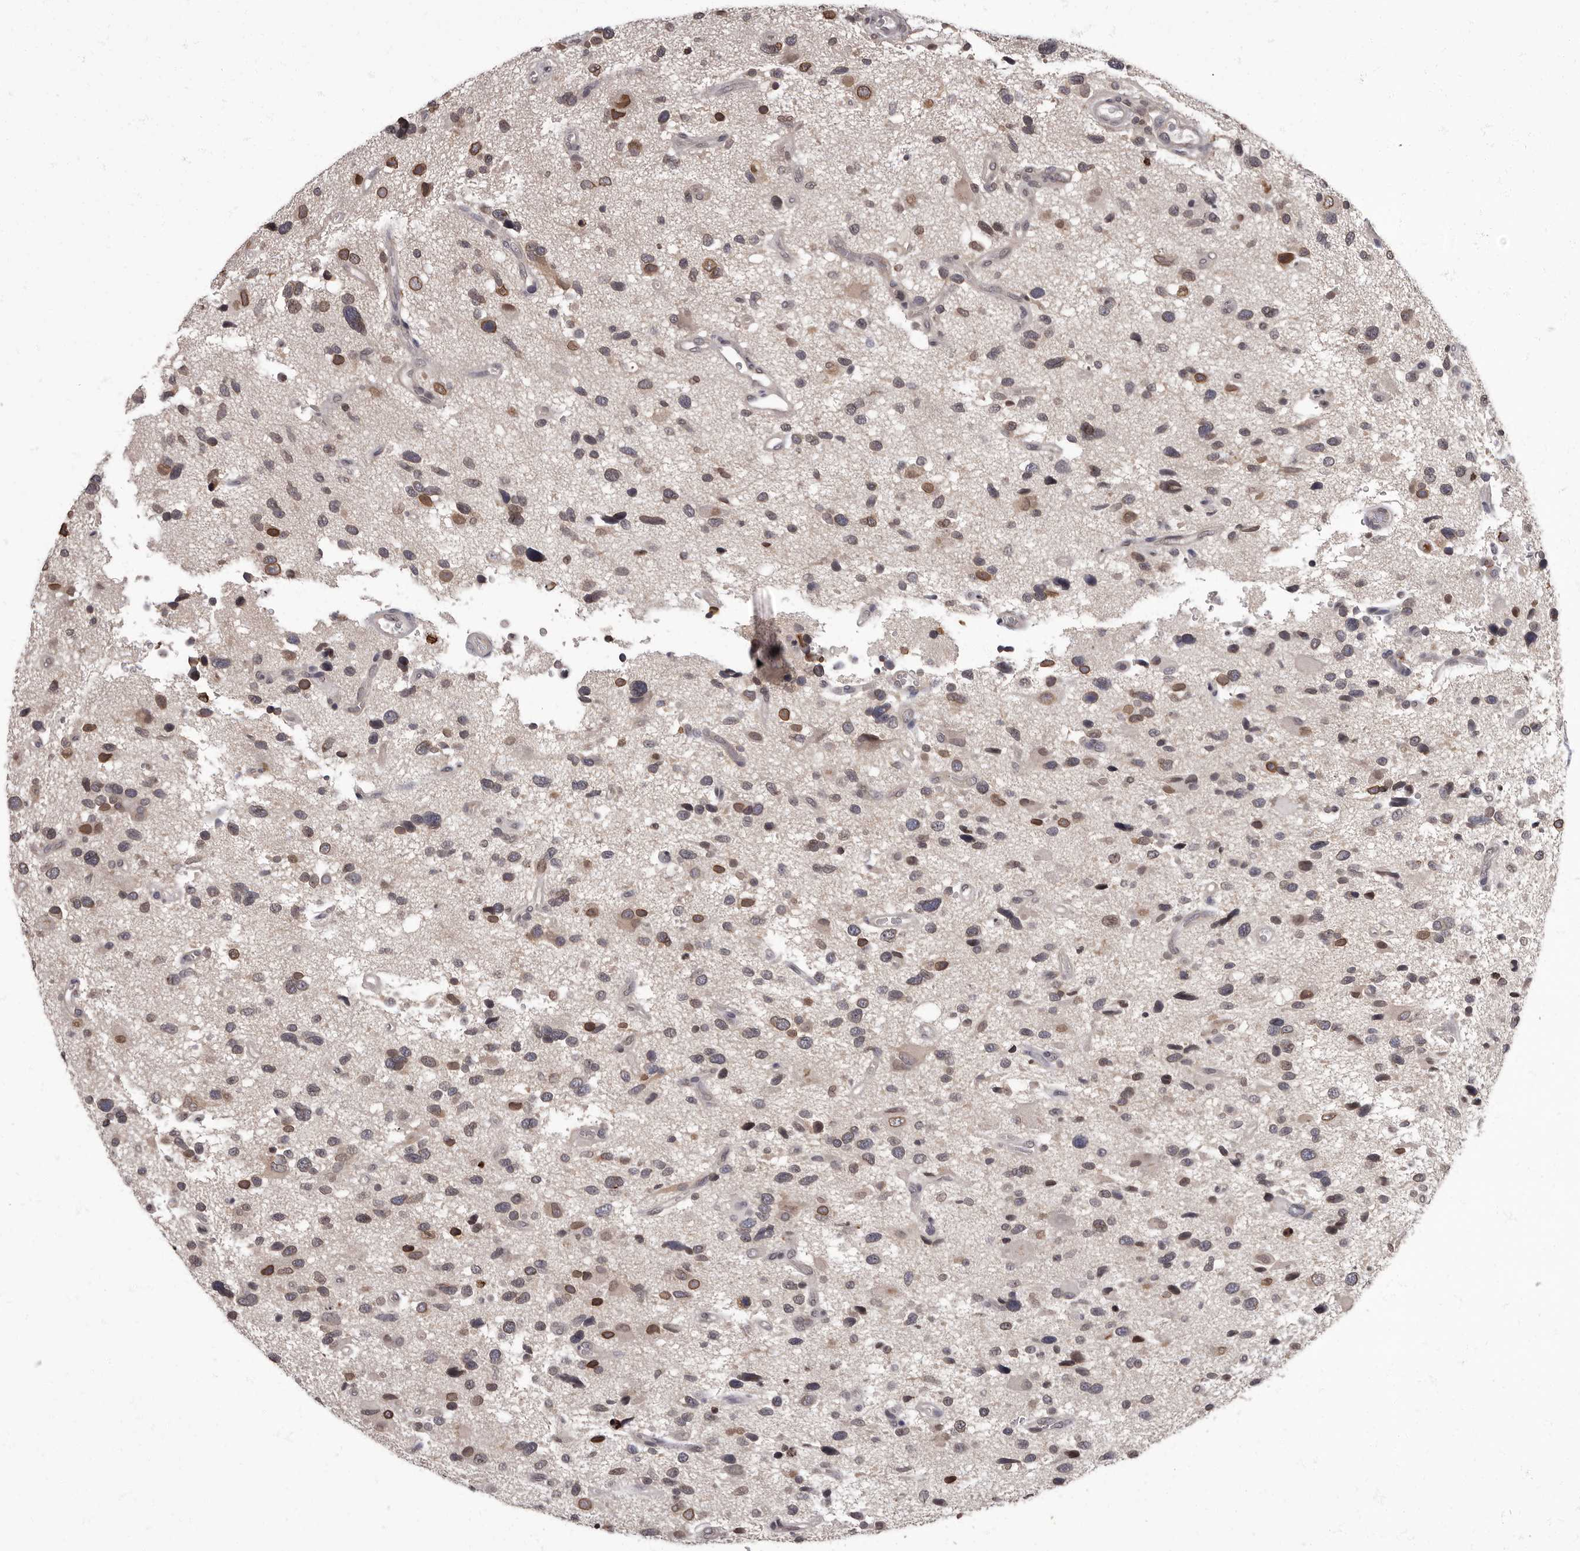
{"staining": {"intensity": "moderate", "quantity": "<25%", "location": "cytoplasmic/membranous,nuclear"}, "tissue": "glioma", "cell_type": "Tumor cells", "image_type": "cancer", "snomed": [{"axis": "morphology", "description": "Glioma, malignant, High grade"}, {"axis": "topography", "description": "Brain"}], "caption": "An IHC histopathology image of tumor tissue is shown. Protein staining in brown highlights moderate cytoplasmic/membranous and nuclear positivity in glioma within tumor cells.", "gene": "C1orf50", "patient": {"sex": "male", "age": 33}}